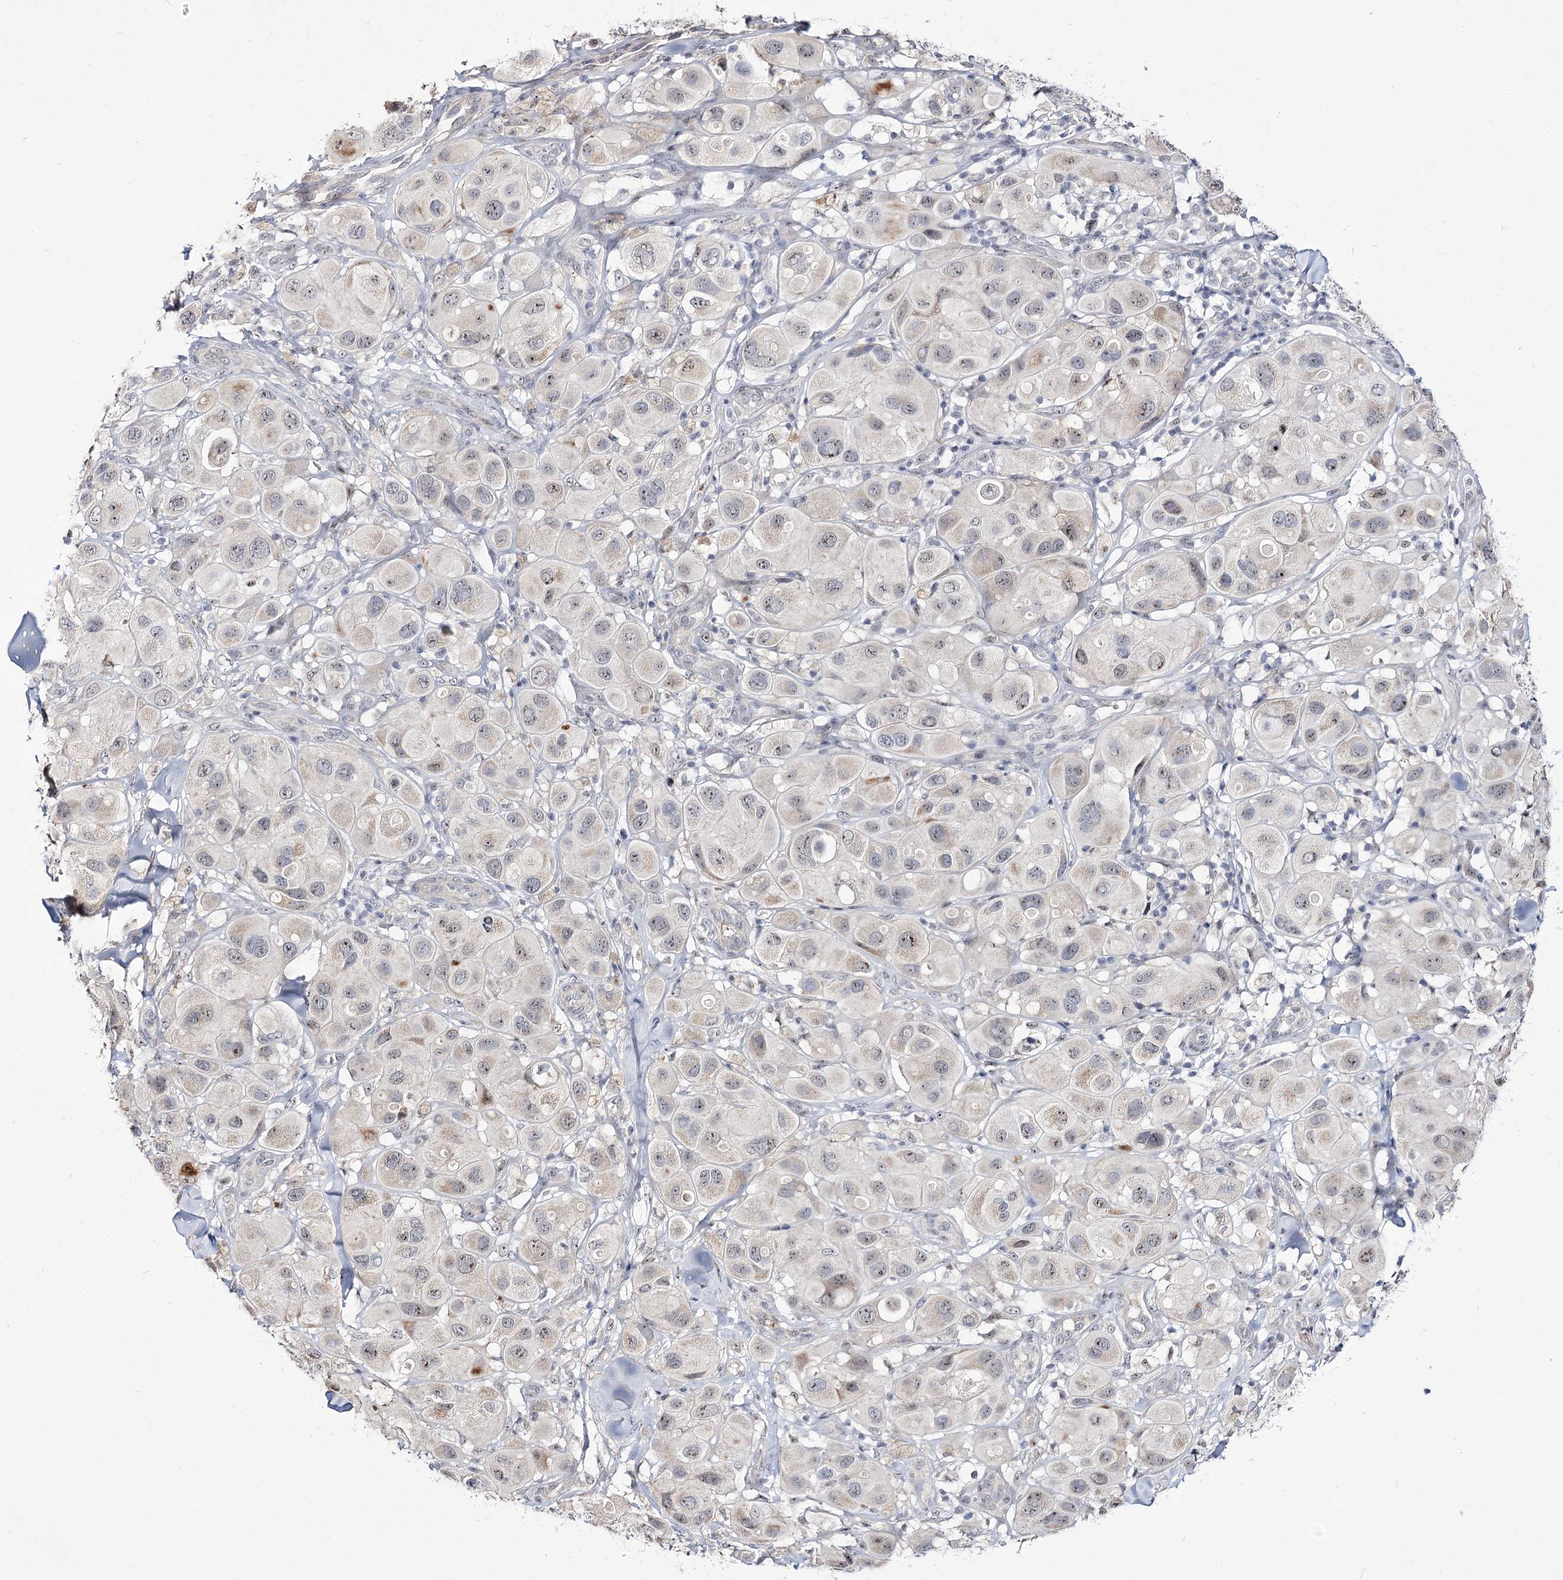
{"staining": {"intensity": "weak", "quantity": "<25%", "location": "nuclear"}, "tissue": "melanoma", "cell_type": "Tumor cells", "image_type": "cancer", "snomed": [{"axis": "morphology", "description": "Malignant melanoma, Metastatic site"}, {"axis": "topography", "description": "Skin"}], "caption": "DAB (3,3'-diaminobenzidine) immunohistochemical staining of malignant melanoma (metastatic site) exhibits no significant positivity in tumor cells. Brightfield microscopy of immunohistochemistry stained with DAB (brown) and hematoxylin (blue), captured at high magnification.", "gene": "RRP9", "patient": {"sex": "male", "age": 41}}